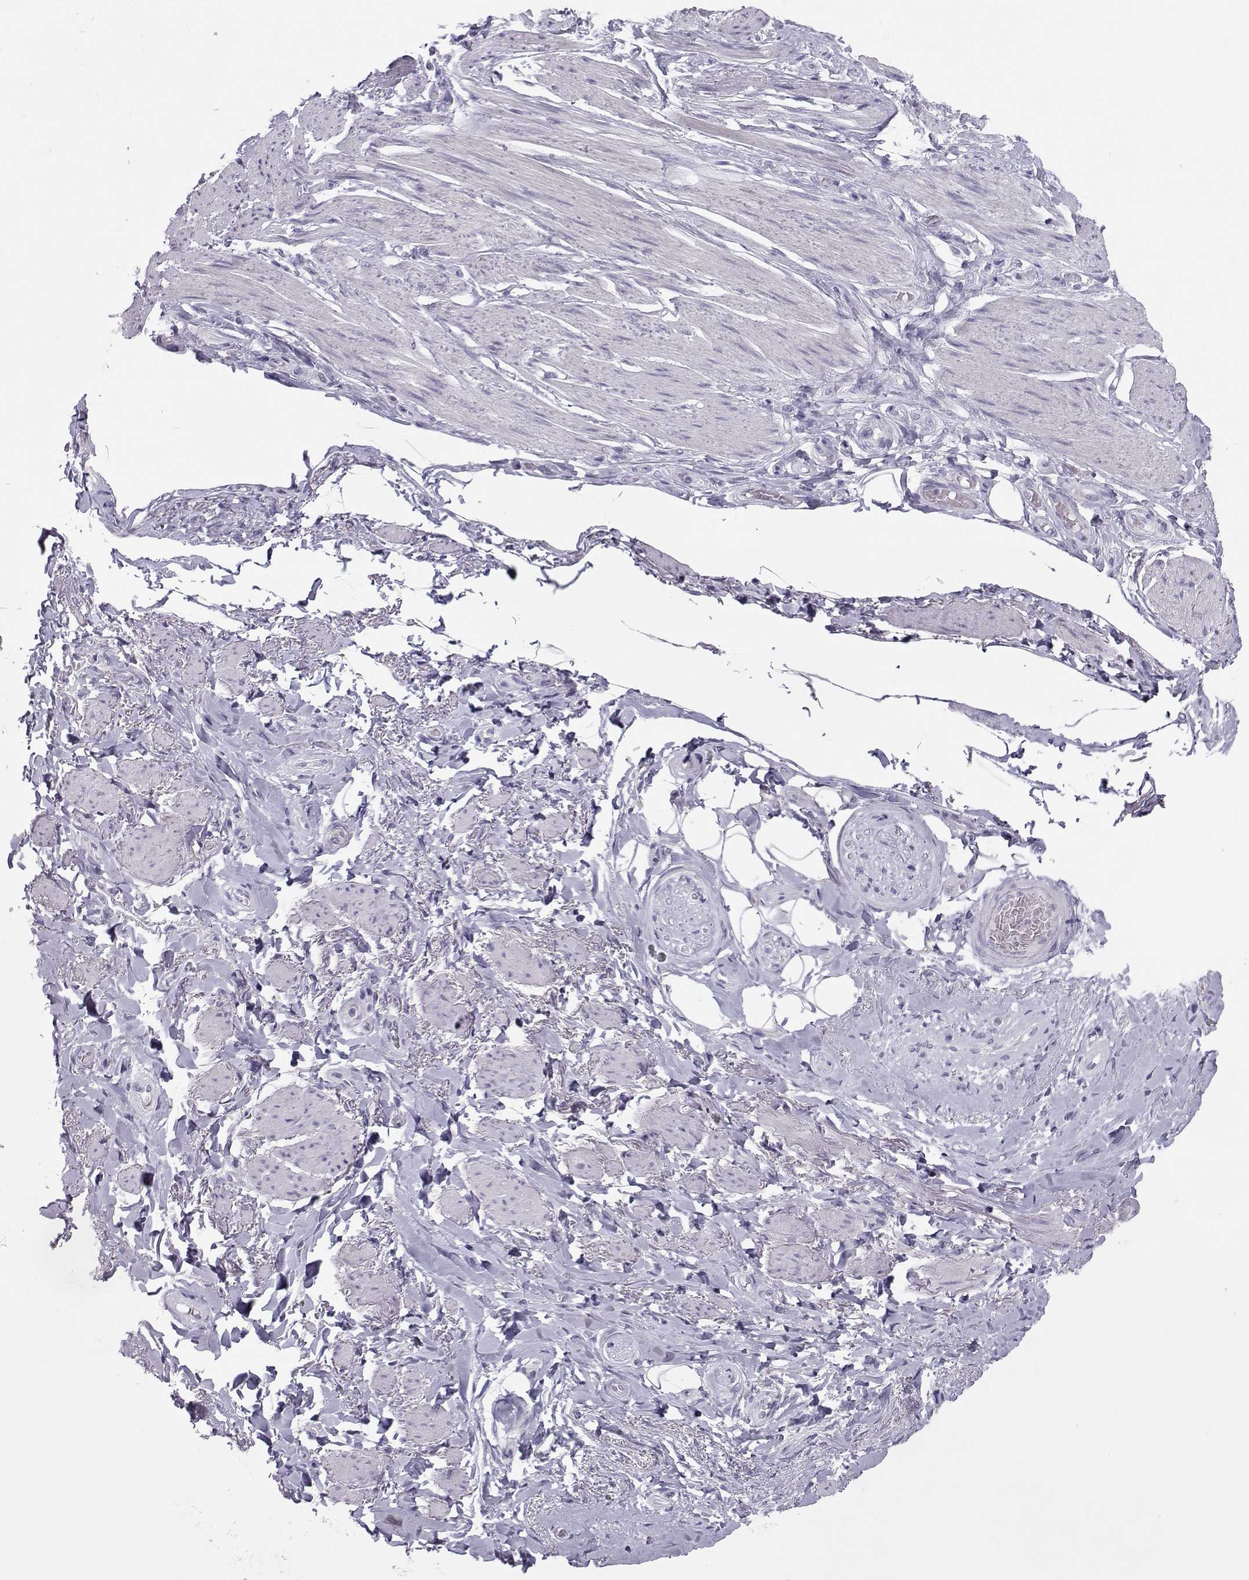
{"staining": {"intensity": "negative", "quantity": "none", "location": "none"}, "tissue": "adipose tissue", "cell_type": "Adipocytes", "image_type": "normal", "snomed": [{"axis": "morphology", "description": "Normal tissue, NOS"}, {"axis": "topography", "description": "Skeletal muscle"}, {"axis": "topography", "description": "Anal"}, {"axis": "topography", "description": "Peripheral nerve tissue"}], "caption": "There is no significant positivity in adipocytes of adipose tissue. (DAB immunohistochemistry (IHC) with hematoxylin counter stain).", "gene": "TRPM7", "patient": {"sex": "male", "age": 53}}